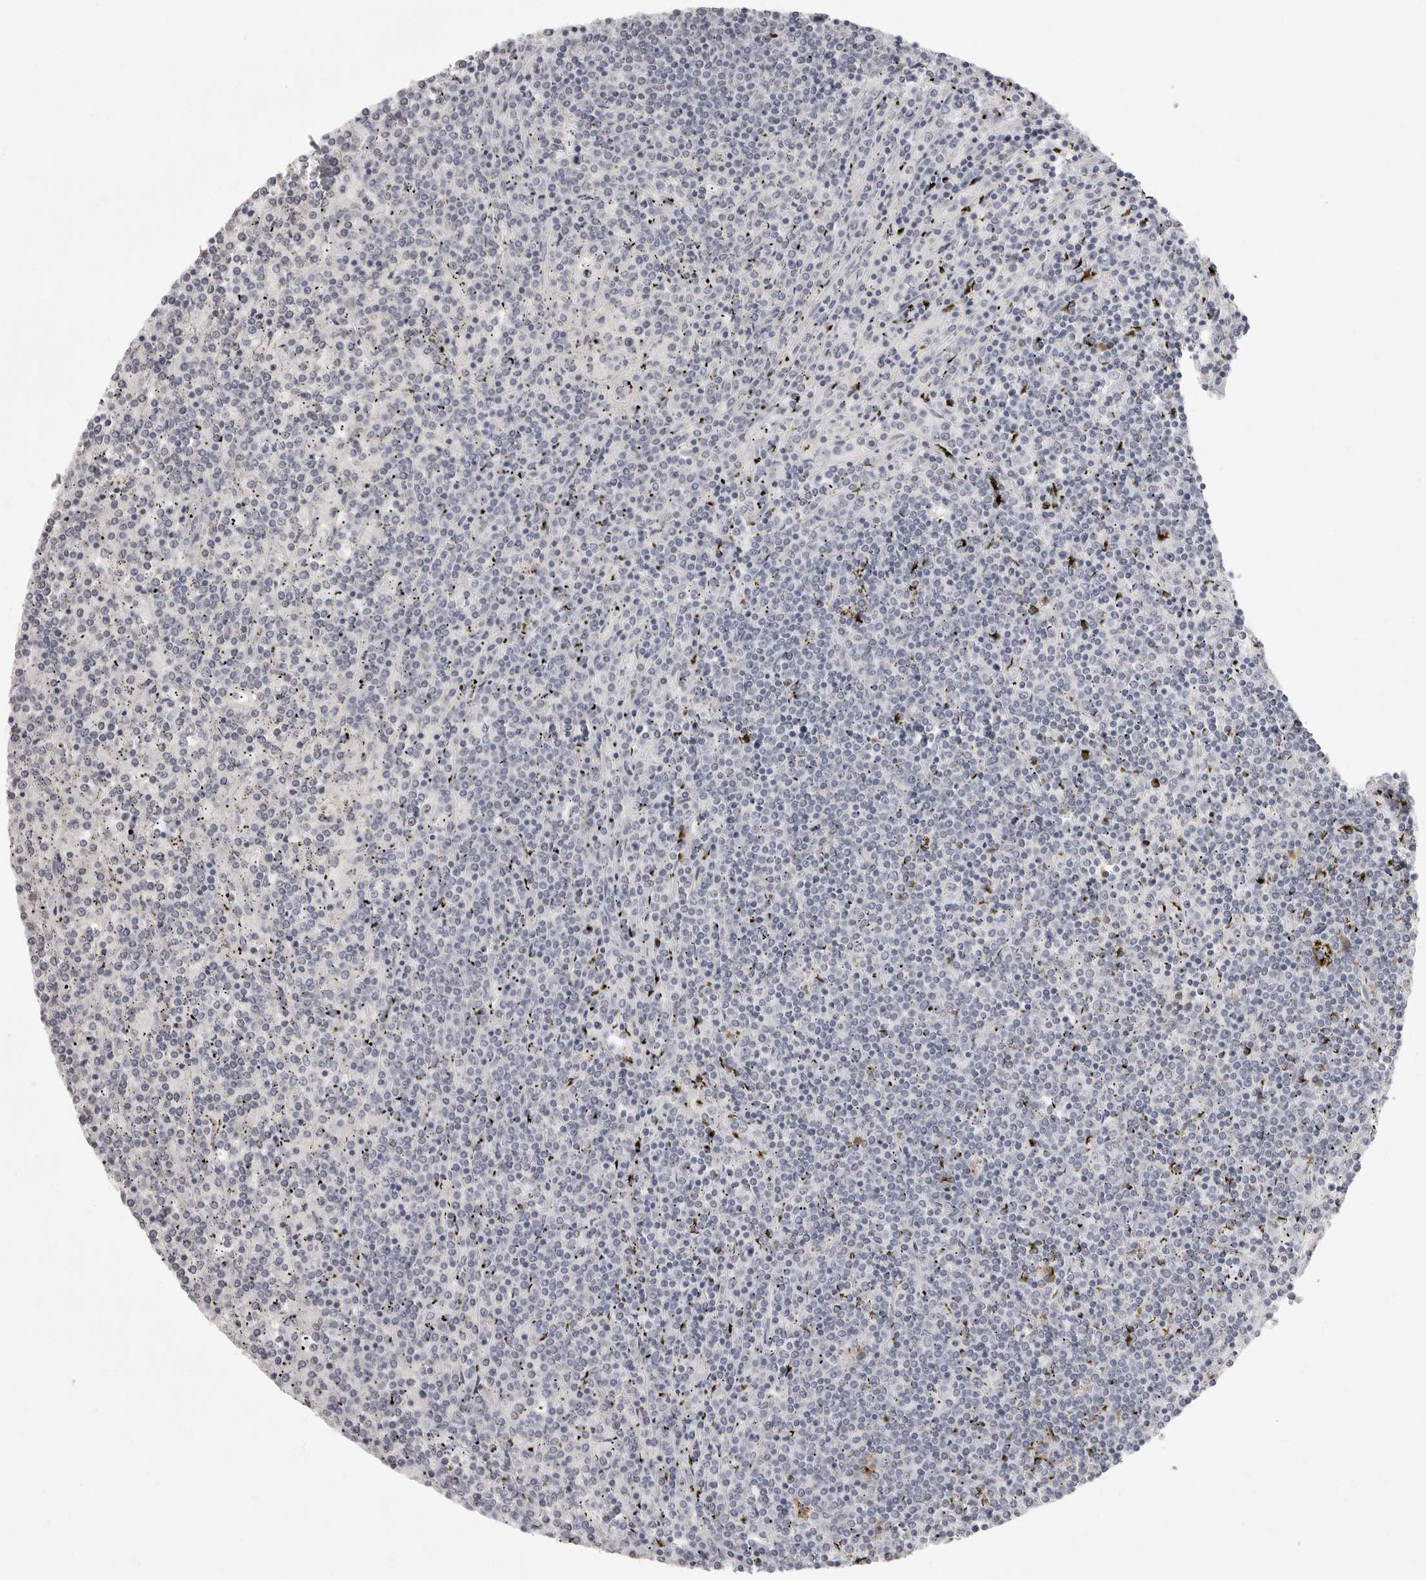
{"staining": {"intensity": "negative", "quantity": "none", "location": "none"}, "tissue": "lymphoma", "cell_type": "Tumor cells", "image_type": "cancer", "snomed": [{"axis": "morphology", "description": "Malignant lymphoma, non-Hodgkin's type, Low grade"}, {"axis": "topography", "description": "Spleen"}], "caption": "Immunohistochemistry (IHC) of lymphoma demonstrates no positivity in tumor cells. (Immunohistochemistry, brightfield microscopy, high magnification).", "gene": "PRSS1", "patient": {"sex": "female", "age": 19}}